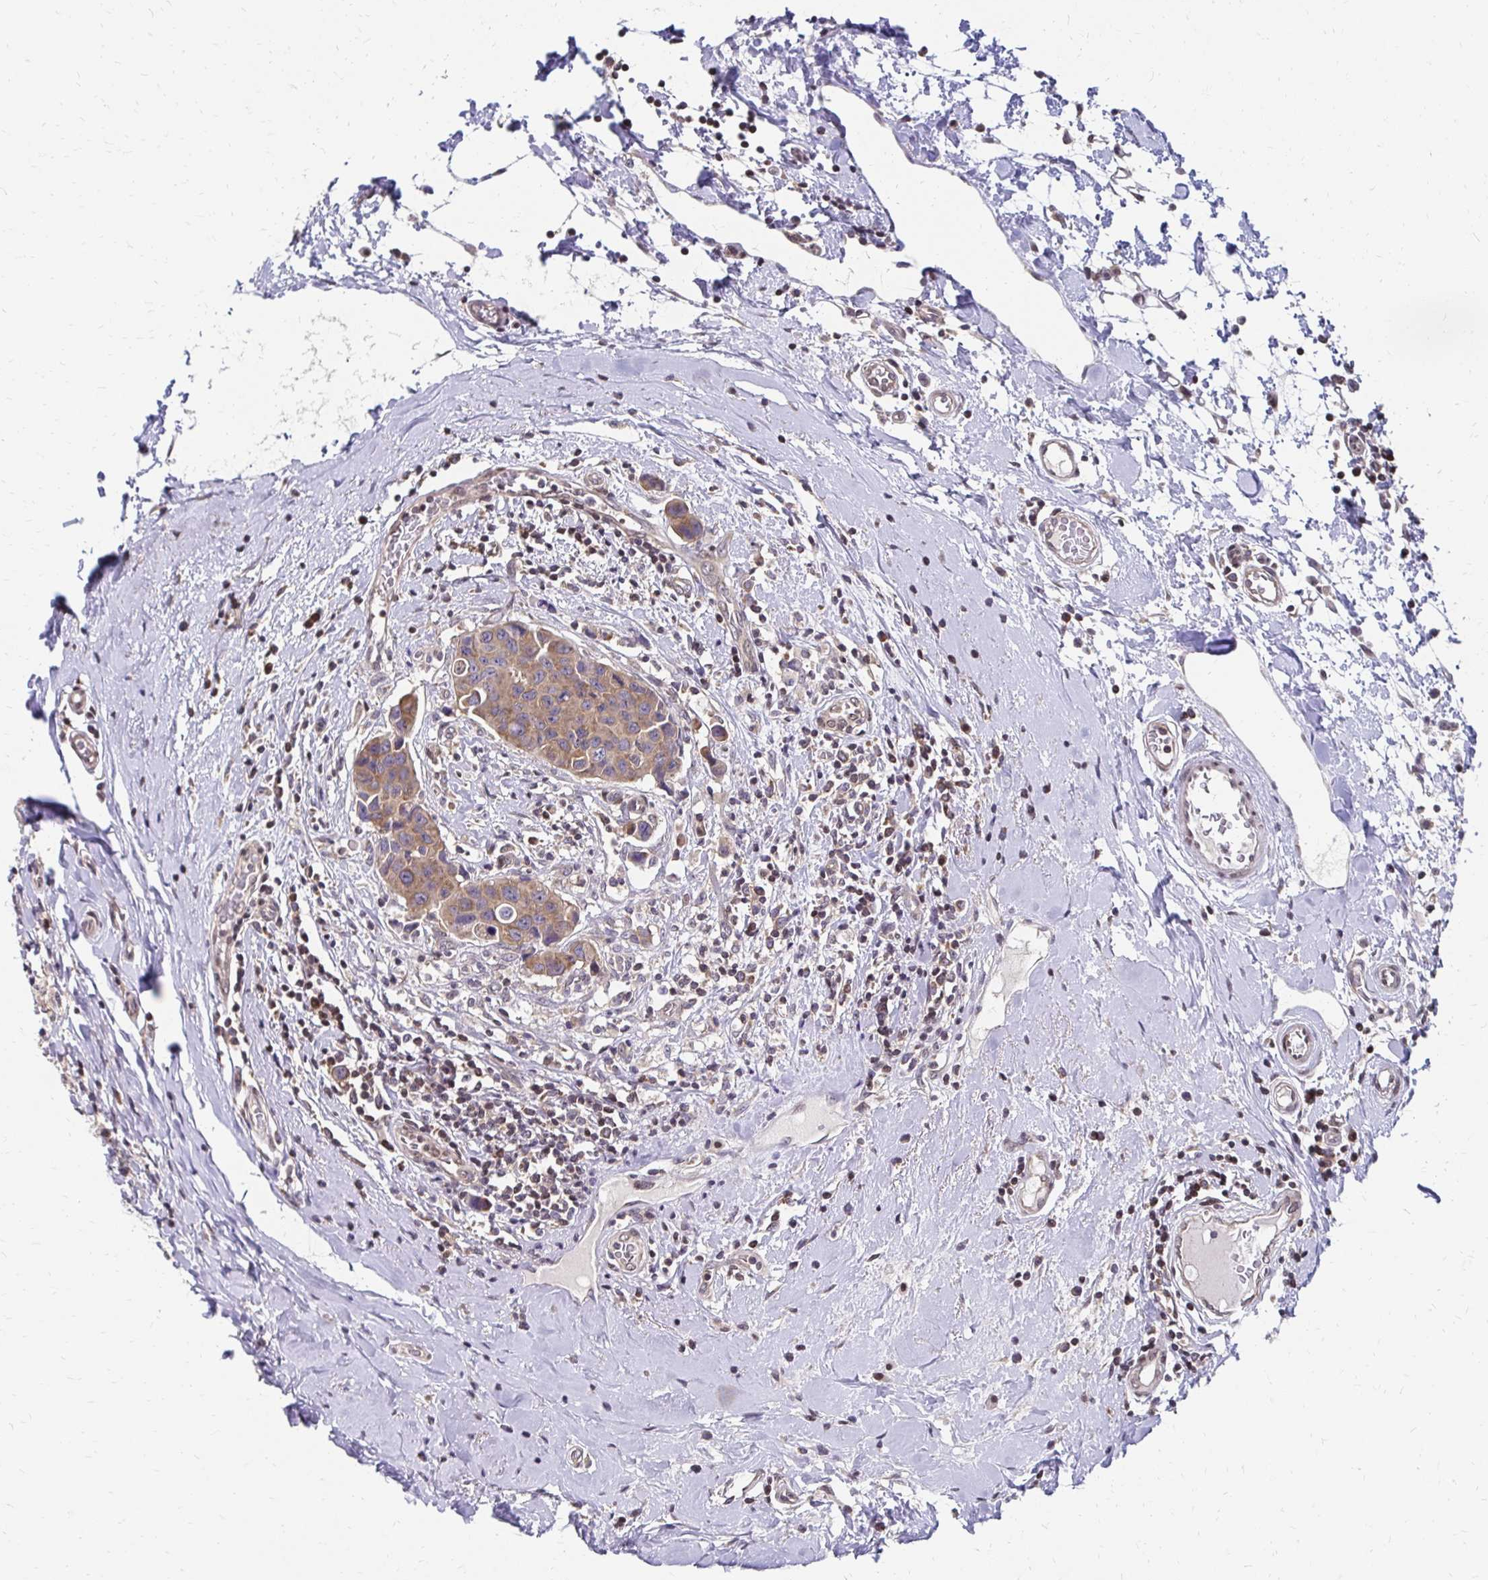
{"staining": {"intensity": "weak", "quantity": ">75%", "location": "cytoplasmic/membranous"}, "tissue": "breast cancer", "cell_type": "Tumor cells", "image_type": "cancer", "snomed": [{"axis": "morphology", "description": "Duct carcinoma"}, {"axis": "topography", "description": "Breast"}], "caption": "A low amount of weak cytoplasmic/membranous staining is seen in approximately >75% of tumor cells in breast cancer (invasive ductal carcinoma) tissue. (brown staining indicates protein expression, while blue staining denotes nuclei).", "gene": "CBX7", "patient": {"sex": "female", "age": 24}}